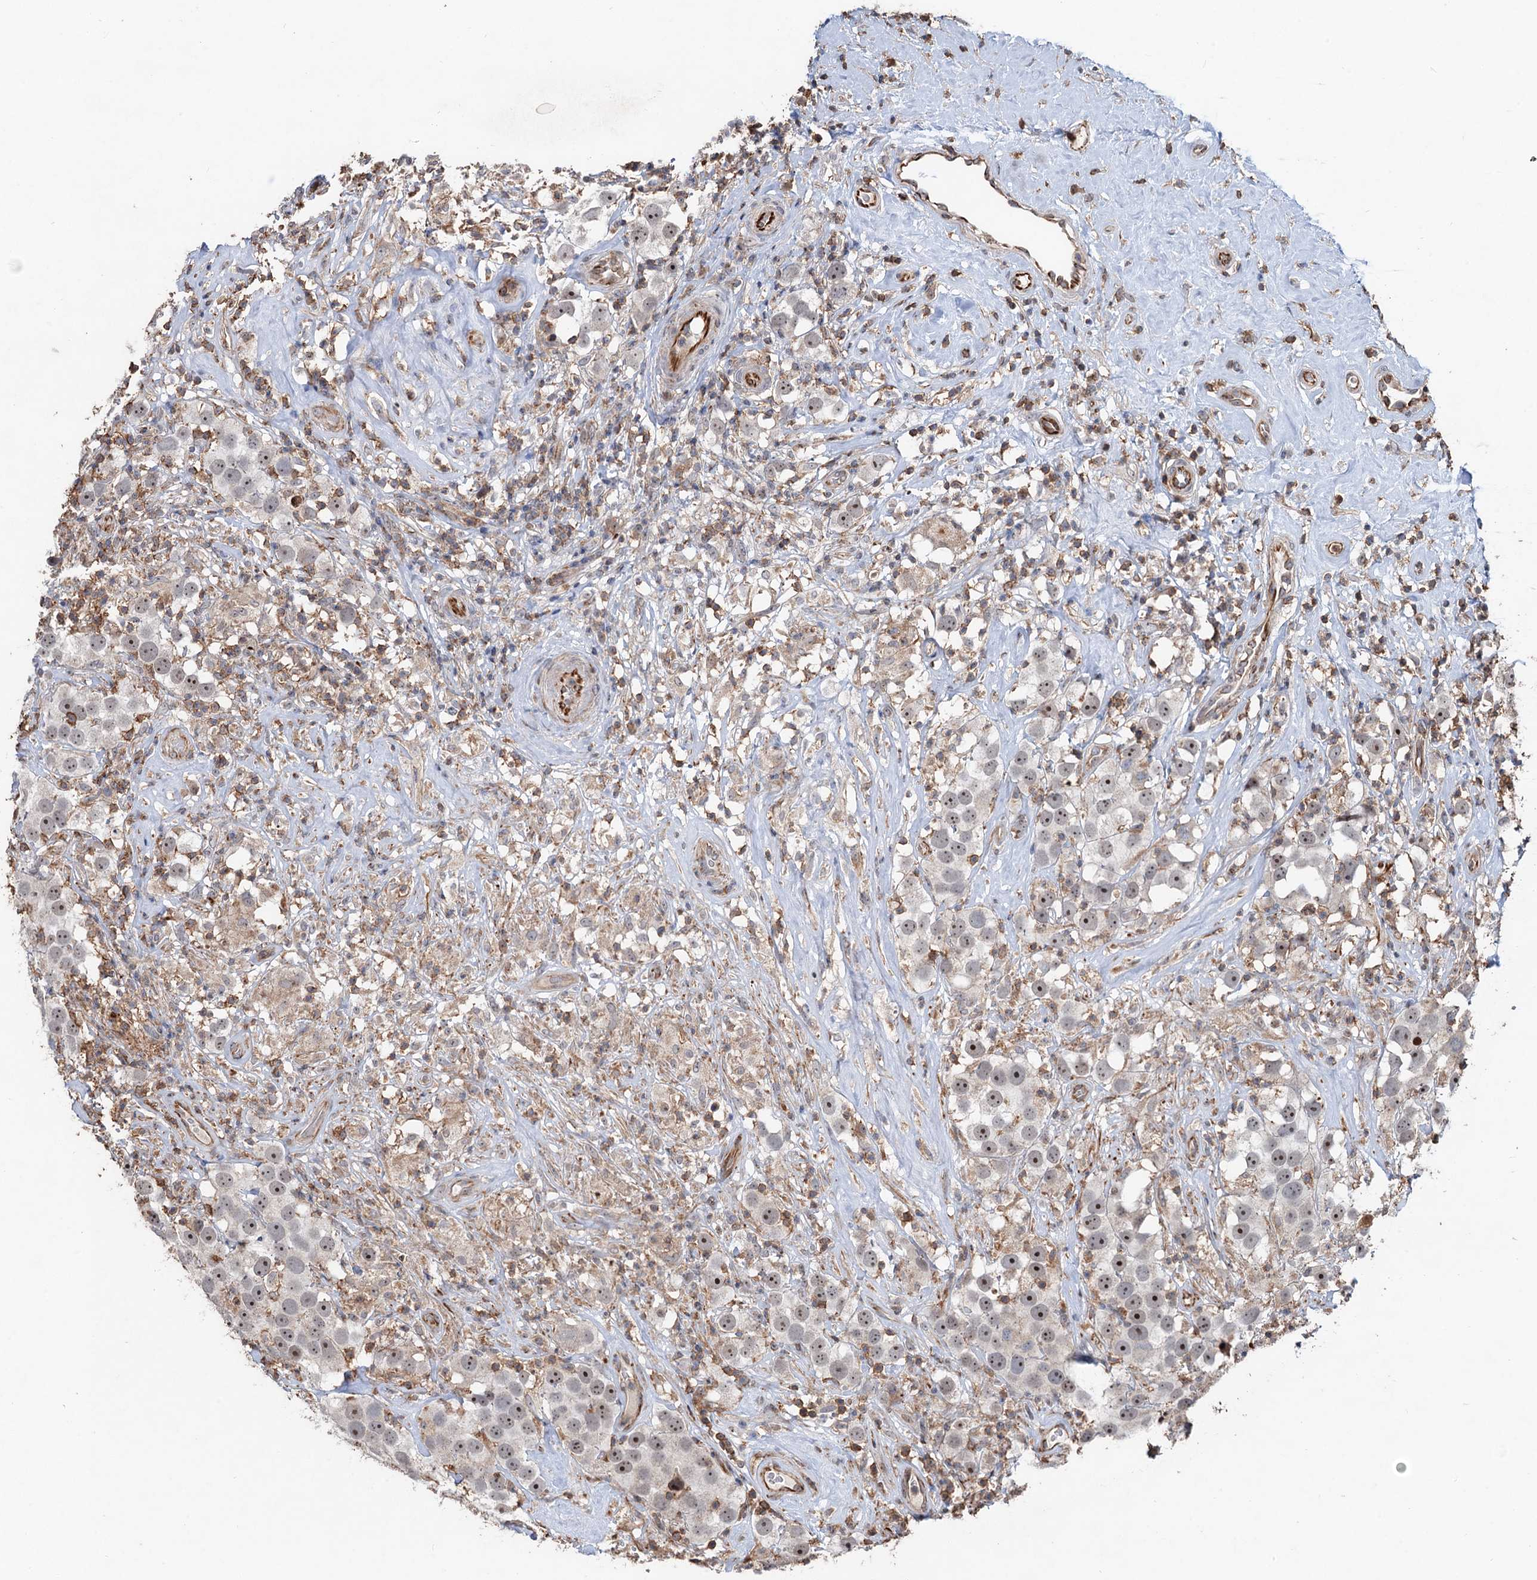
{"staining": {"intensity": "moderate", "quantity": "25%-75%", "location": "nuclear"}, "tissue": "testis cancer", "cell_type": "Tumor cells", "image_type": "cancer", "snomed": [{"axis": "morphology", "description": "Seminoma, NOS"}, {"axis": "topography", "description": "Testis"}], "caption": "A histopathology image of seminoma (testis) stained for a protein displays moderate nuclear brown staining in tumor cells.", "gene": "TMA16", "patient": {"sex": "male", "age": 49}}